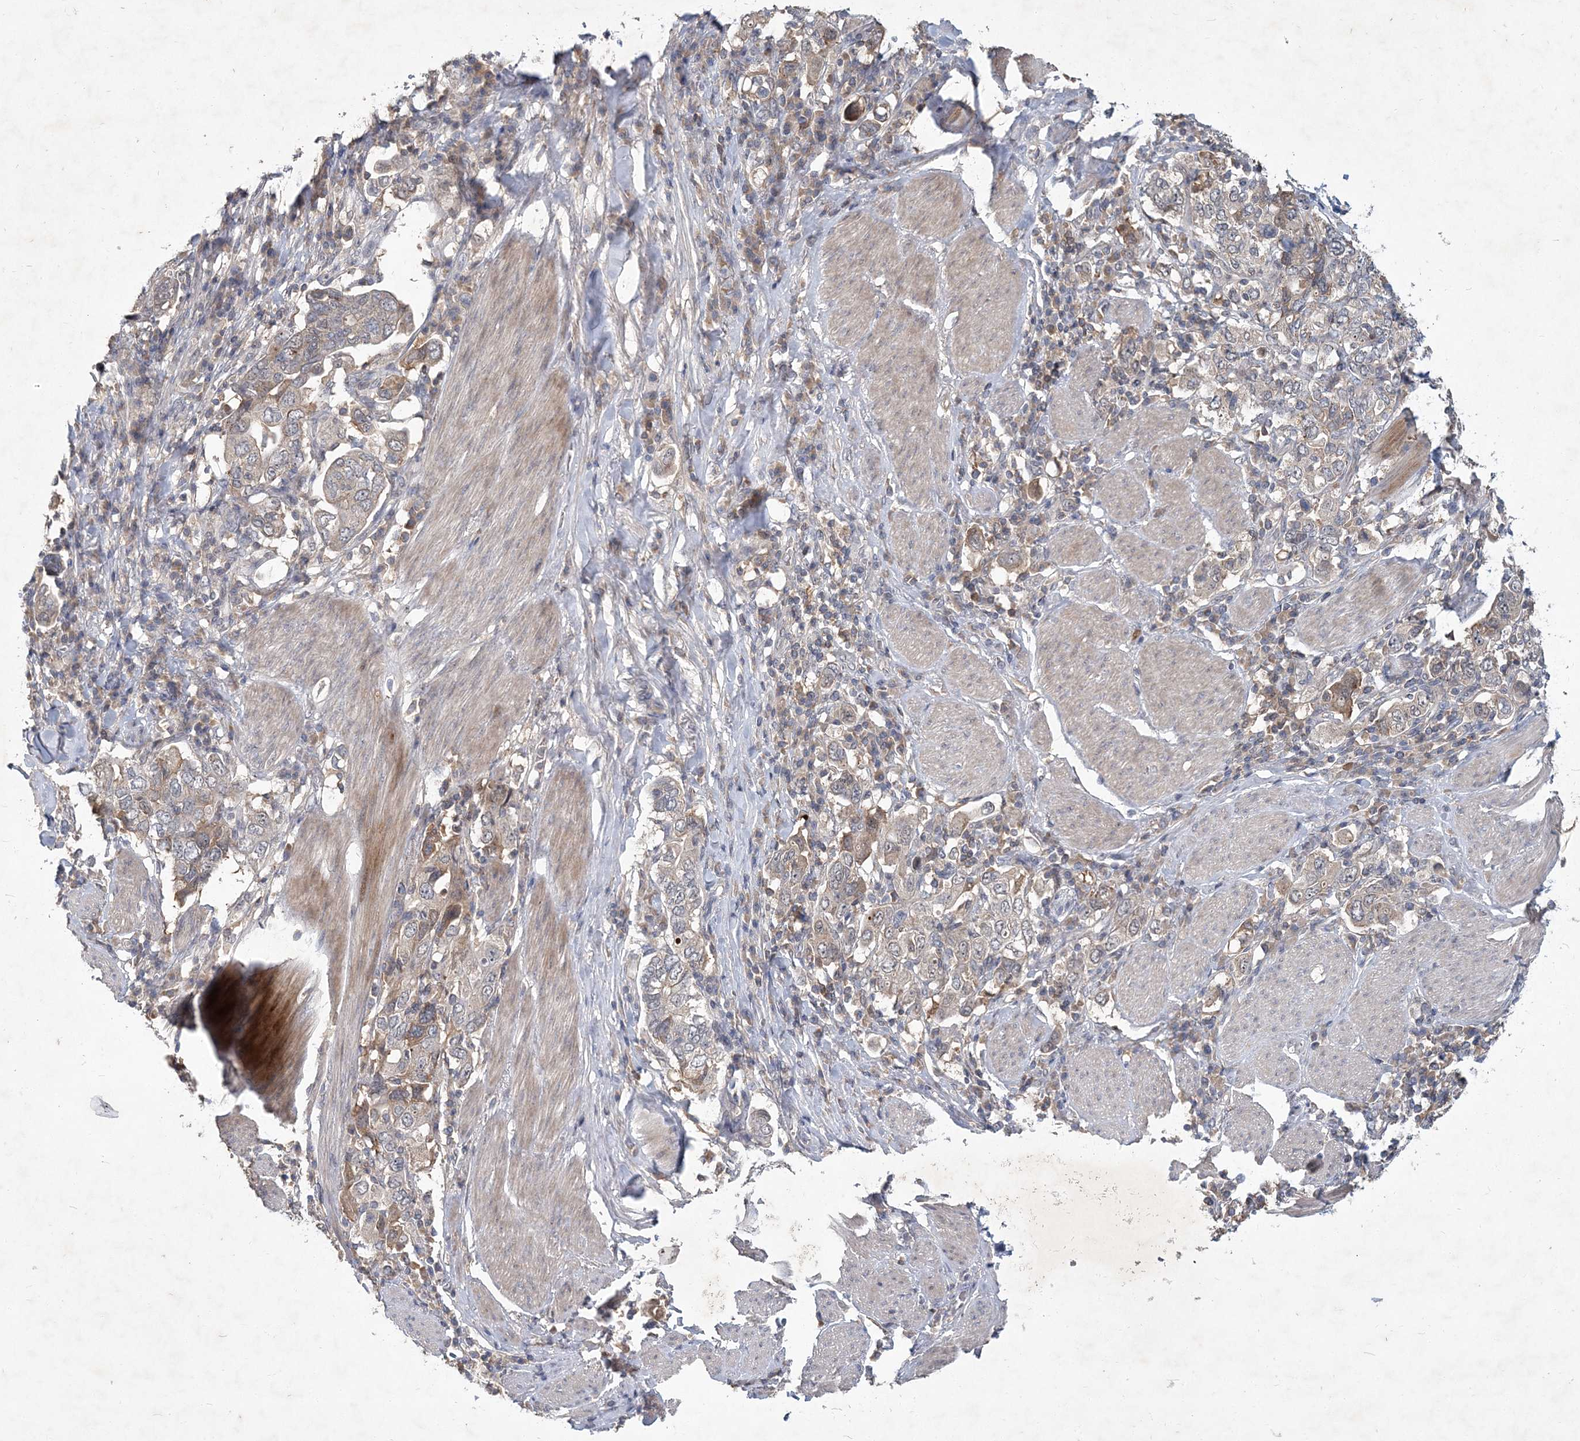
{"staining": {"intensity": "weak", "quantity": "25%-75%", "location": "cytoplasmic/membranous"}, "tissue": "stomach cancer", "cell_type": "Tumor cells", "image_type": "cancer", "snomed": [{"axis": "morphology", "description": "Adenocarcinoma, NOS"}, {"axis": "topography", "description": "Stomach, upper"}], "caption": "DAB (3,3'-diaminobenzidine) immunohistochemical staining of stomach cancer shows weak cytoplasmic/membranous protein staining in approximately 25%-75% of tumor cells.", "gene": "RNF25", "patient": {"sex": "male", "age": 62}}